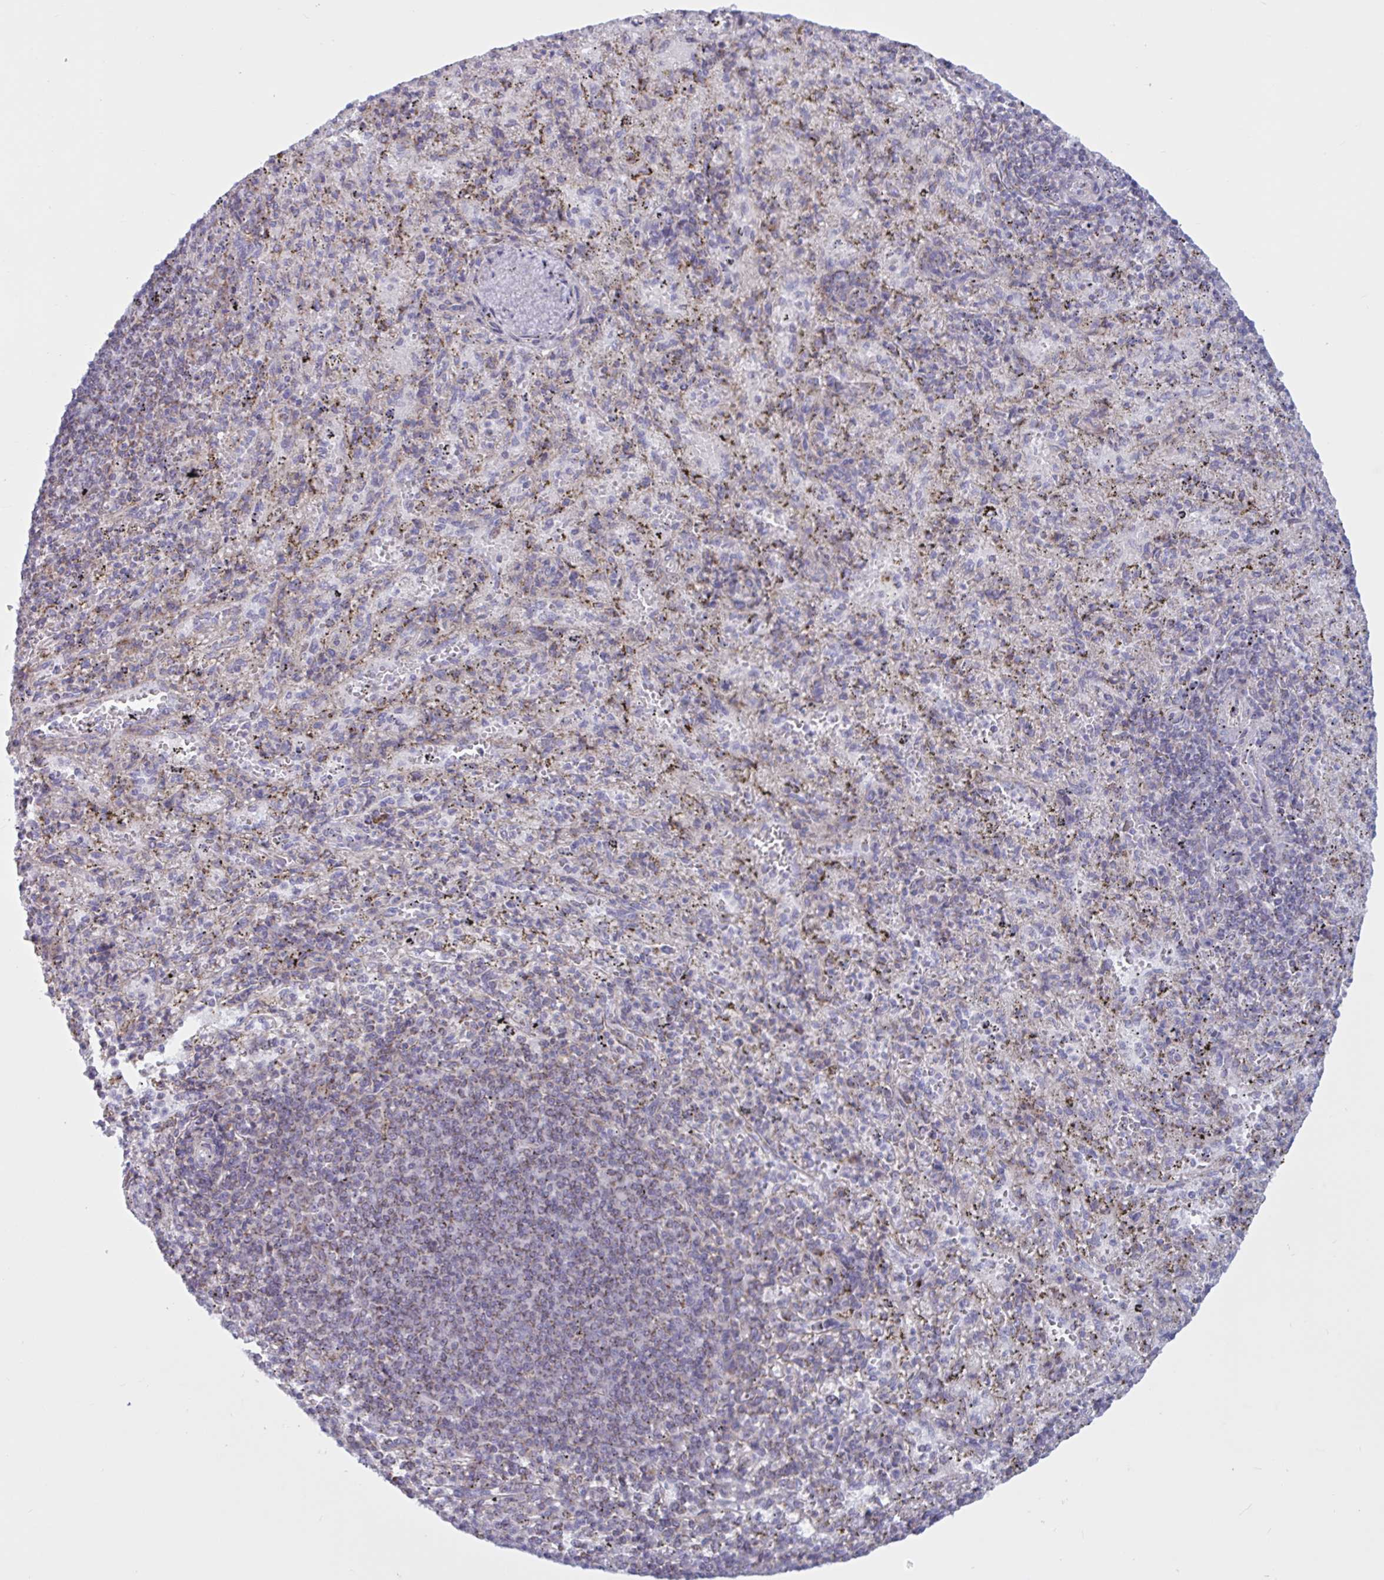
{"staining": {"intensity": "negative", "quantity": "none", "location": "none"}, "tissue": "spleen", "cell_type": "Cells in red pulp", "image_type": "normal", "snomed": [{"axis": "morphology", "description": "Normal tissue, NOS"}, {"axis": "topography", "description": "Spleen"}], "caption": "Cells in red pulp are negative for protein expression in unremarkable human spleen. (DAB immunohistochemistry with hematoxylin counter stain).", "gene": "ATG9A", "patient": {"sex": "male", "age": 57}}